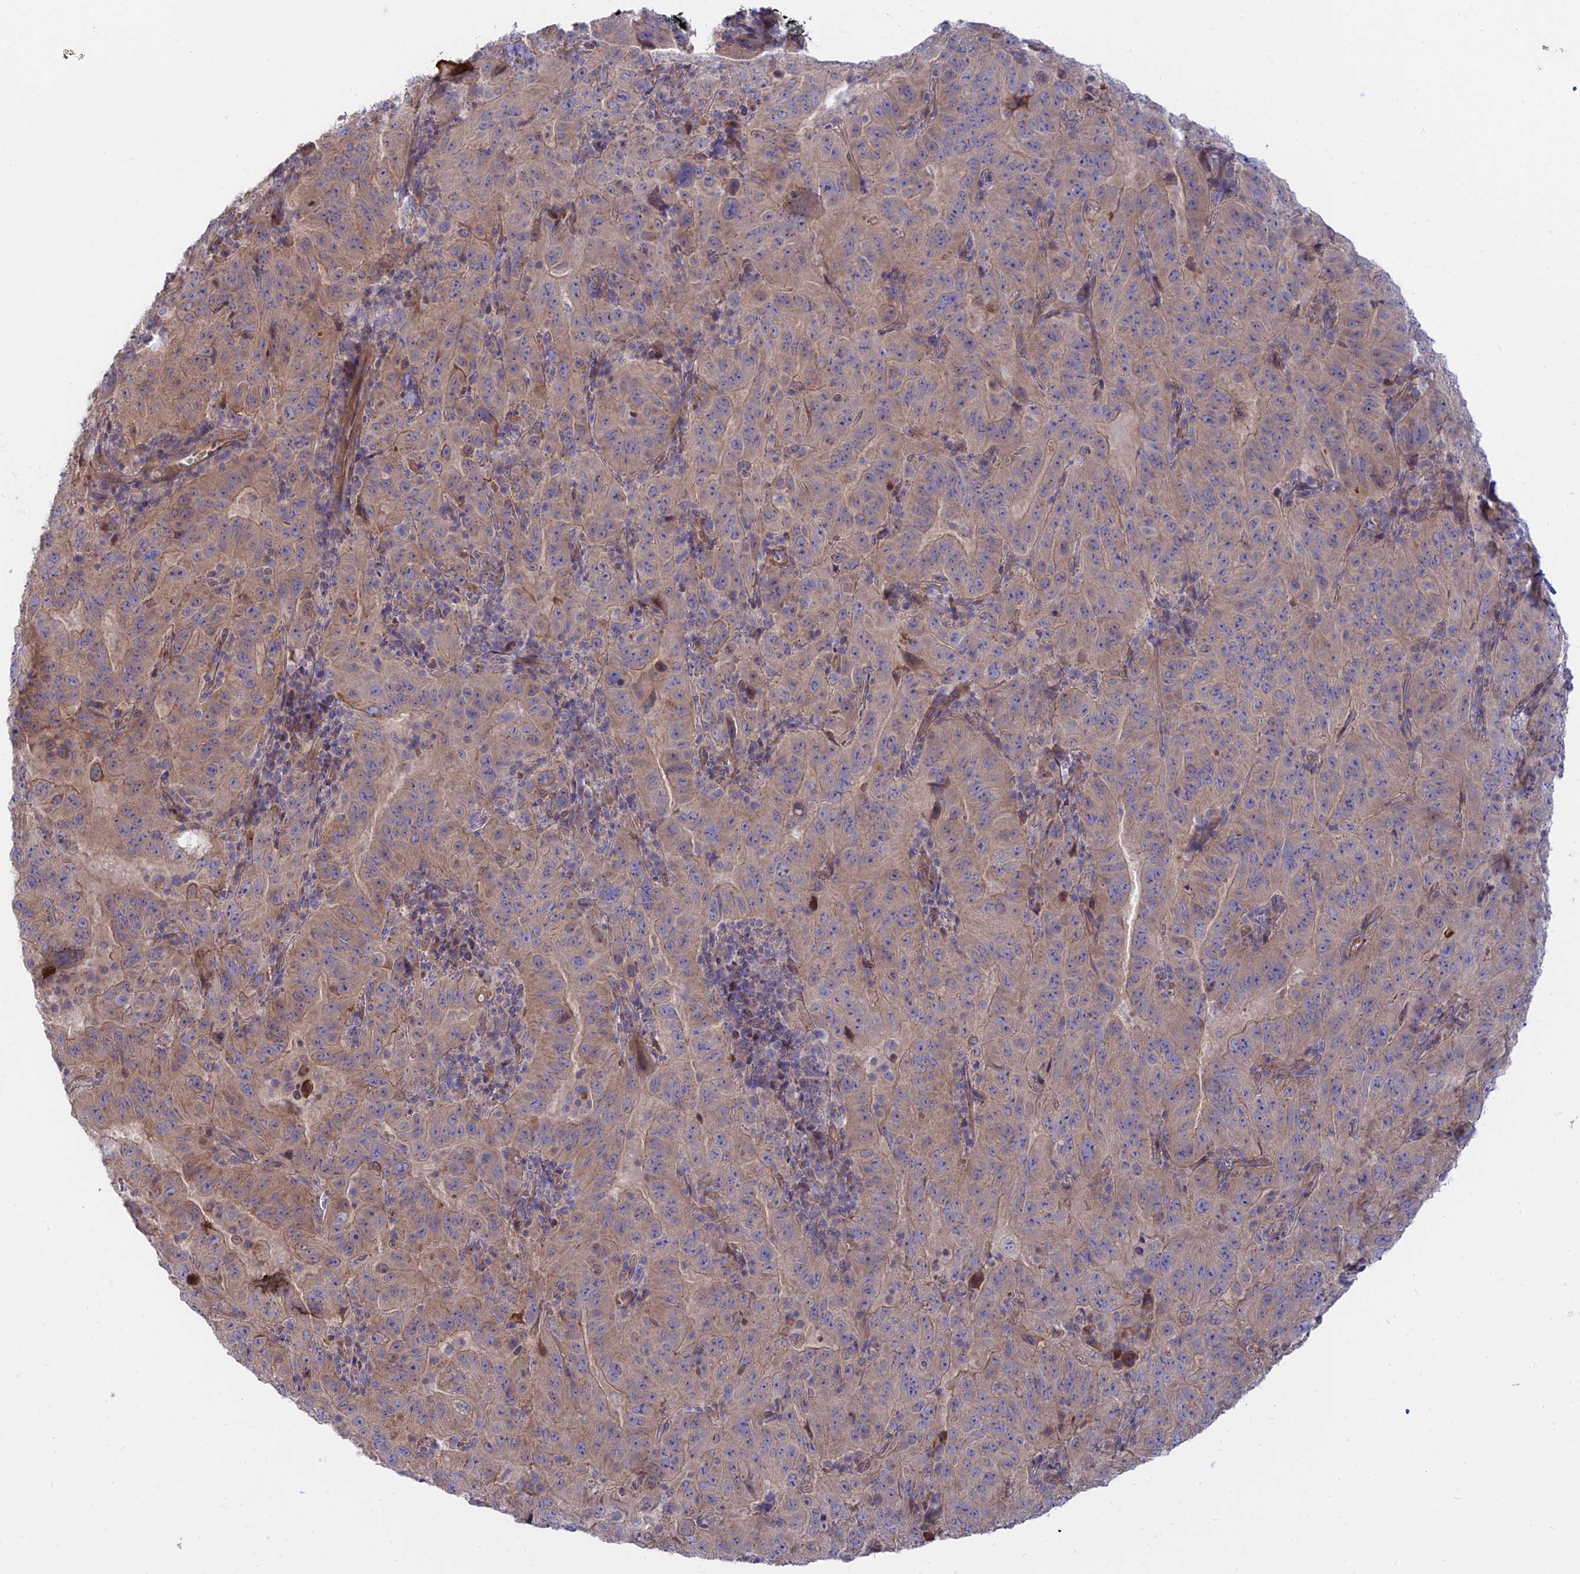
{"staining": {"intensity": "weak", "quantity": "25%-75%", "location": "cytoplasmic/membranous"}, "tissue": "pancreatic cancer", "cell_type": "Tumor cells", "image_type": "cancer", "snomed": [{"axis": "morphology", "description": "Adenocarcinoma, NOS"}, {"axis": "topography", "description": "Pancreas"}], "caption": "A brown stain labels weak cytoplasmic/membranous staining of a protein in pancreatic cancer tumor cells.", "gene": "KCNAB1", "patient": {"sex": "male", "age": 63}}